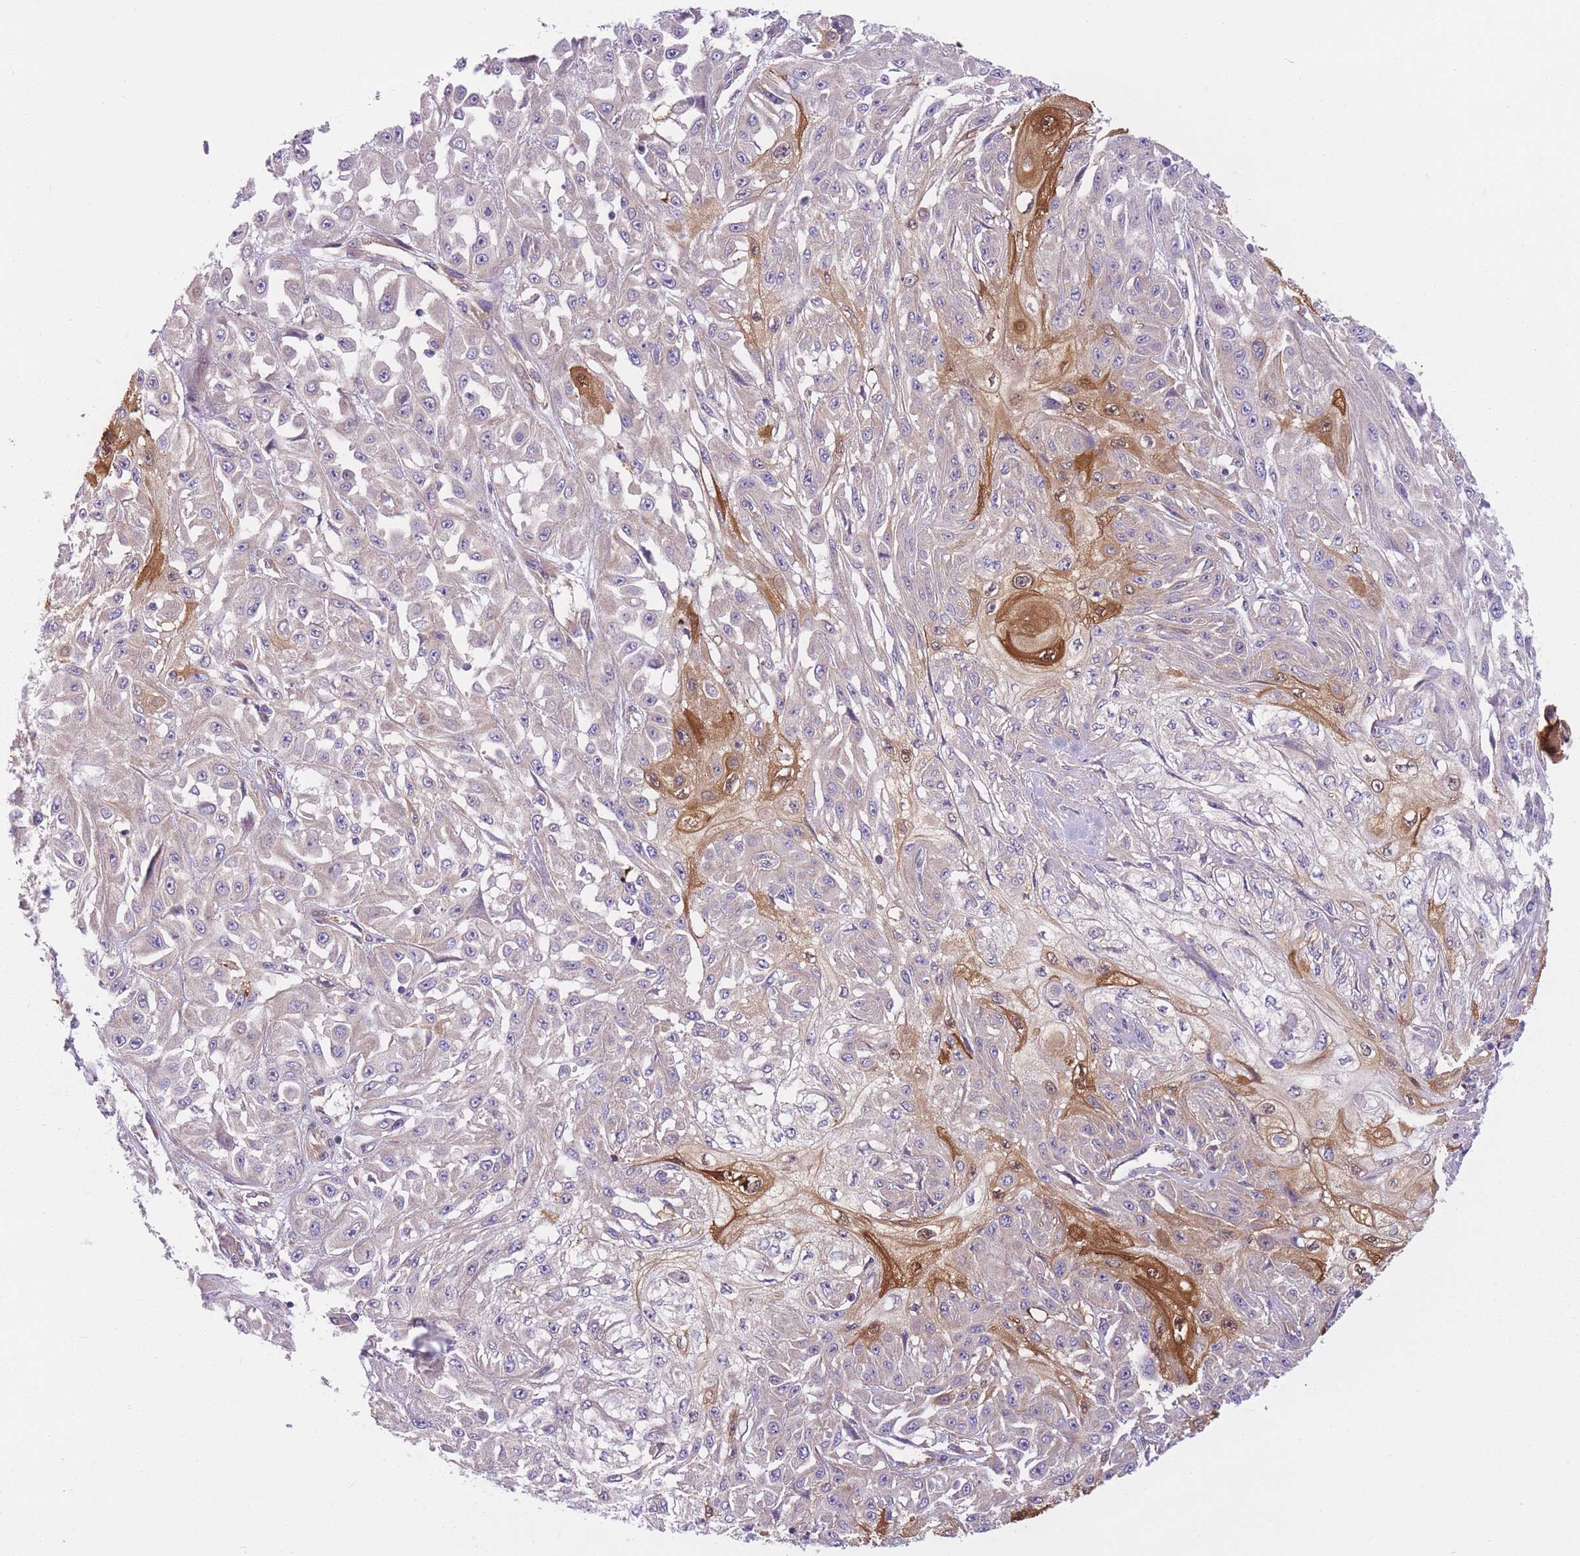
{"staining": {"intensity": "moderate", "quantity": "<25%", "location": "cytoplasmic/membranous,nuclear"}, "tissue": "skin cancer", "cell_type": "Tumor cells", "image_type": "cancer", "snomed": [{"axis": "morphology", "description": "Squamous cell carcinoma, NOS"}, {"axis": "morphology", "description": "Squamous cell carcinoma, metastatic, NOS"}, {"axis": "topography", "description": "Skin"}, {"axis": "topography", "description": "Lymph node"}], "caption": "The micrograph demonstrates staining of squamous cell carcinoma (skin), revealing moderate cytoplasmic/membranous and nuclear protein staining (brown color) within tumor cells. (DAB IHC, brown staining for protein, blue staining for nuclei).", "gene": "SERPINB3", "patient": {"sex": "male", "age": 75}}